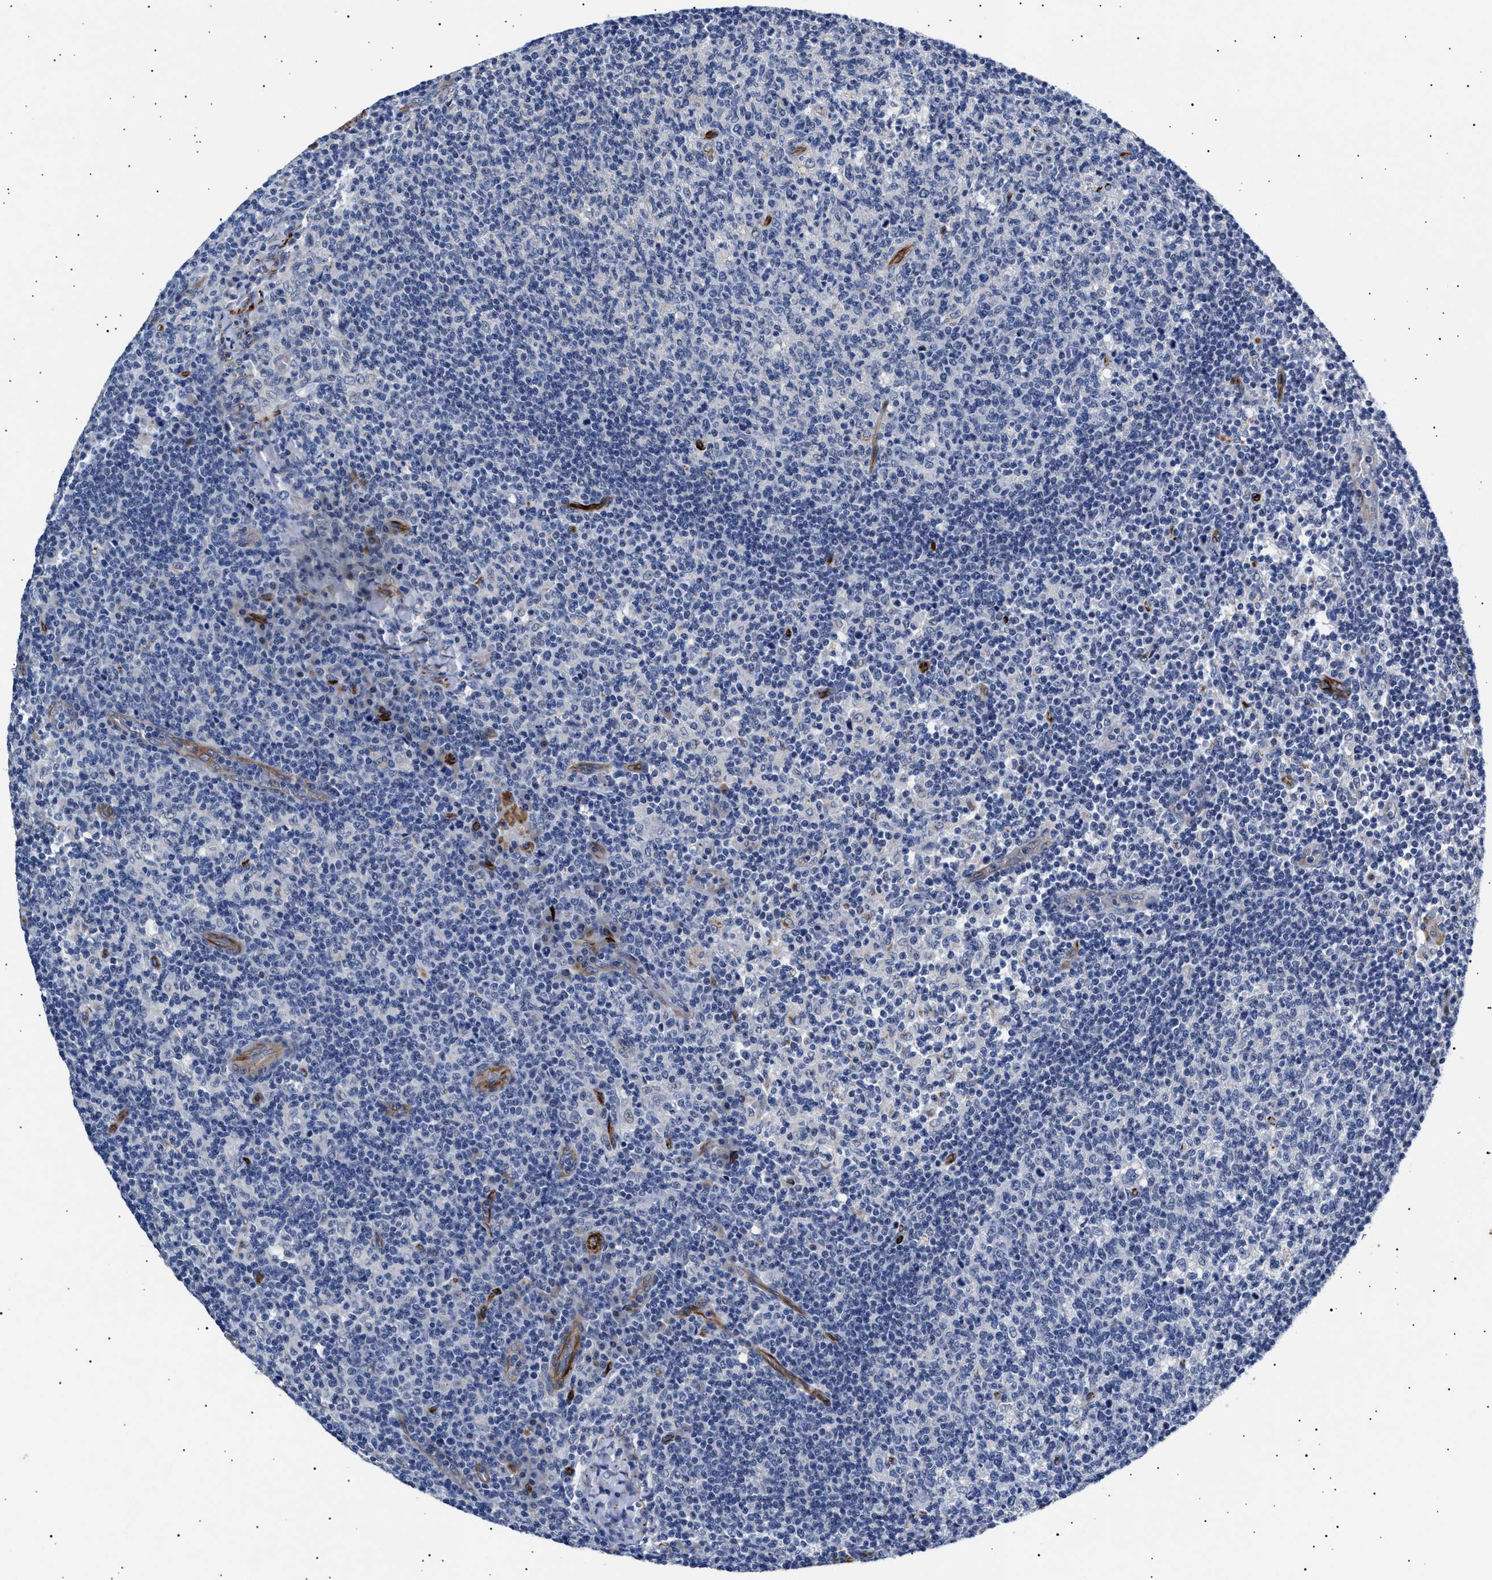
{"staining": {"intensity": "negative", "quantity": "none", "location": "none"}, "tissue": "lymph node", "cell_type": "Germinal center cells", "image_type": "normal", "snomed": [{"axis": "morphology", "description": "Normal tissue, NOS"}, {"axis": "morphology", "description": "Inflammation, NOS"}, {"axis": "topography", "description": "Lymph node"}], "caption": "This is a image of immunohistochemistry (IHC) staining of normal lymph node, which shows no staining in germinal center cells.", "gene": "OLFML2A", "patient": {"sex": "male", "age": 55}}